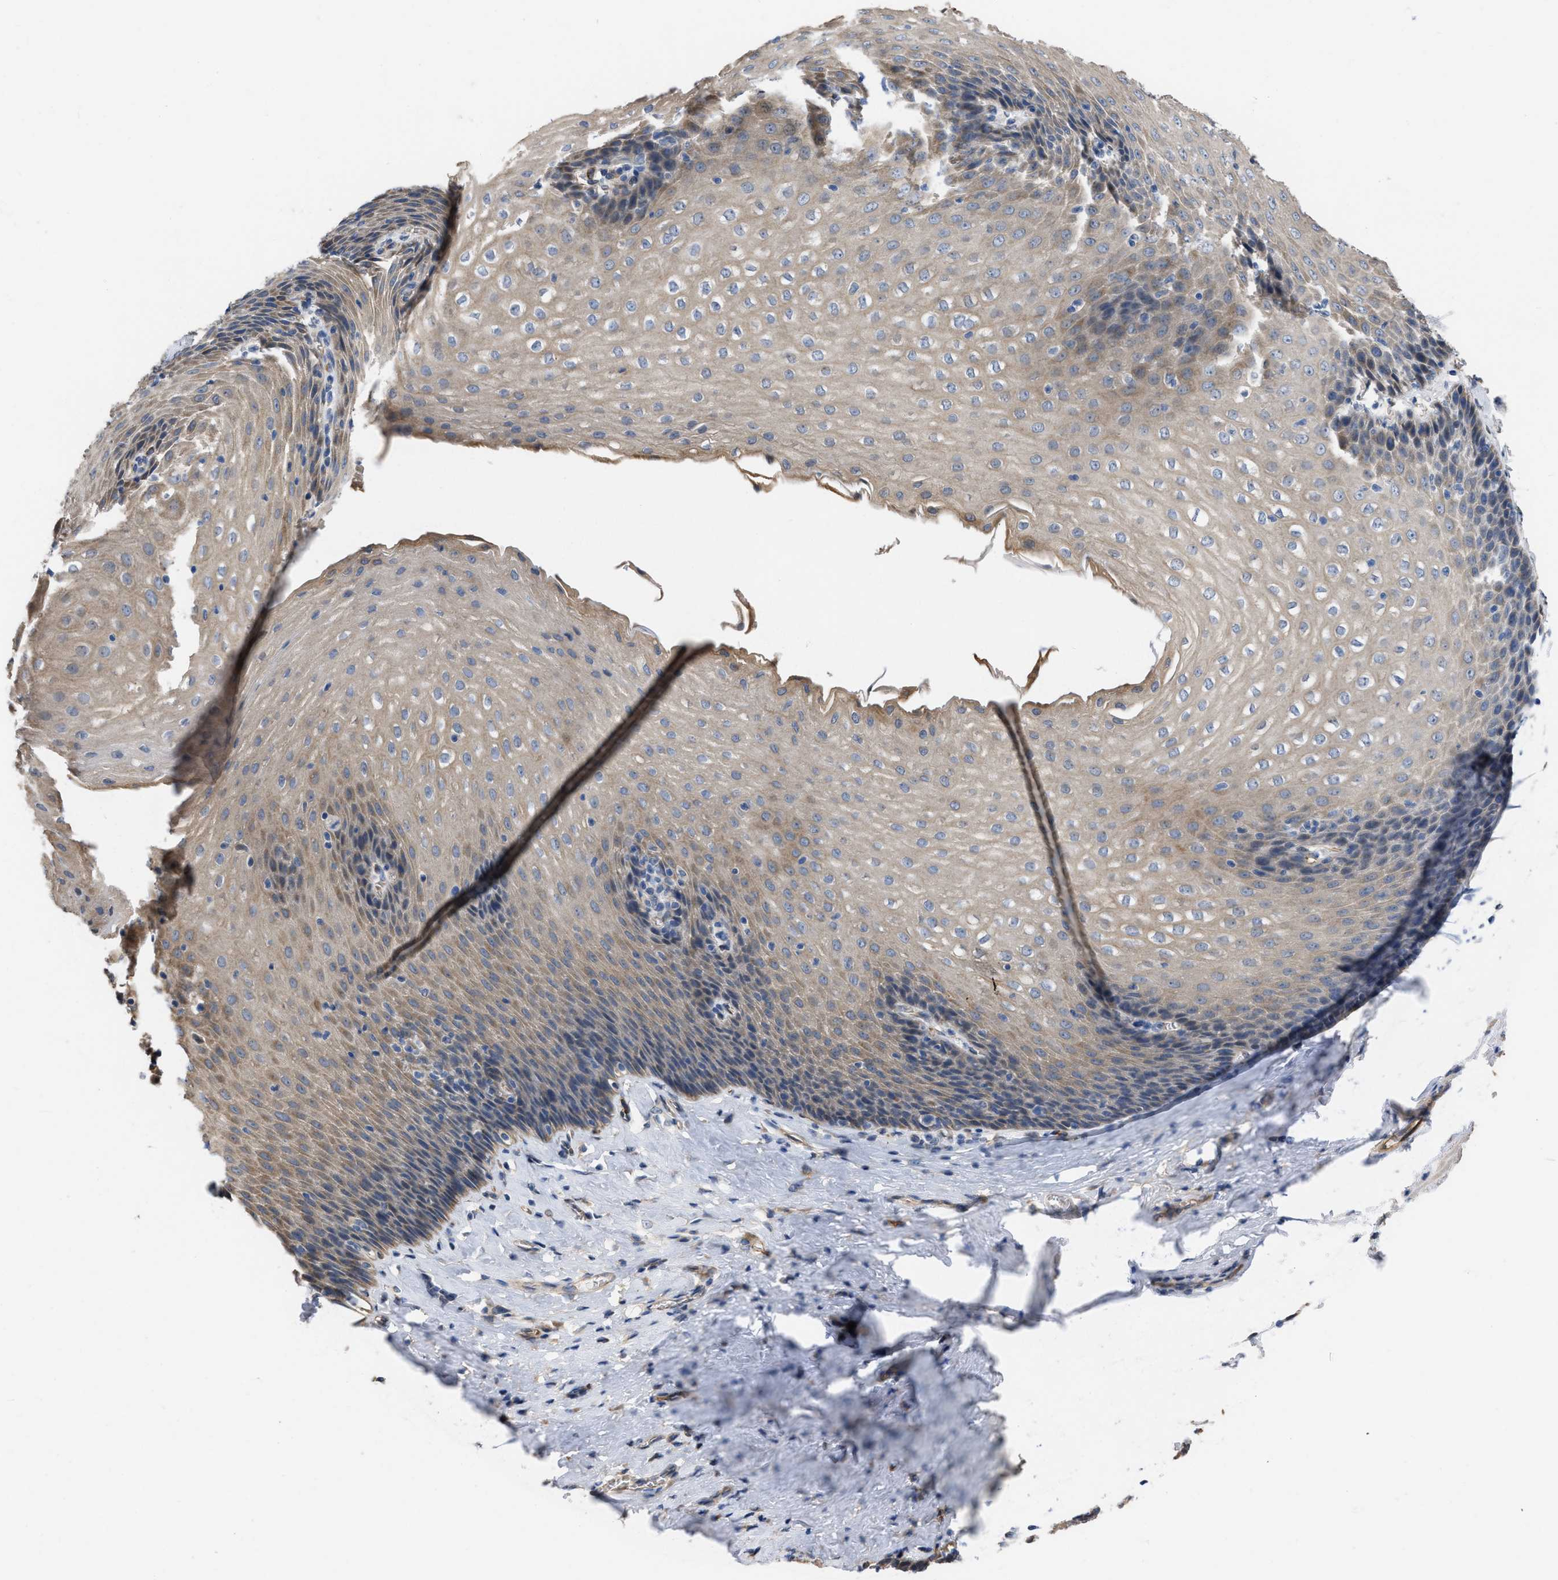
{"staining": {"intensity": "weak", "quantity": ">75%", "location": "cytoplasmic/membranous"}, "tissue": "esophagus", "cell_type": "Squamous epithelial cells", "image_type": "normal", "snomed": [{"axis": "morphology", "description": "Normal tissue, NOS"}, {"axis": "topography", "description": "Esophagus"}], "caption": "IHC of unremarkable human esophagus demonstrates low levels of weak cytoplasmic/membranous positivity in about >75% of squamous epithelial cells.", "gene": "SLC4A11", "patient": {"sex": "female", "age": 61}}